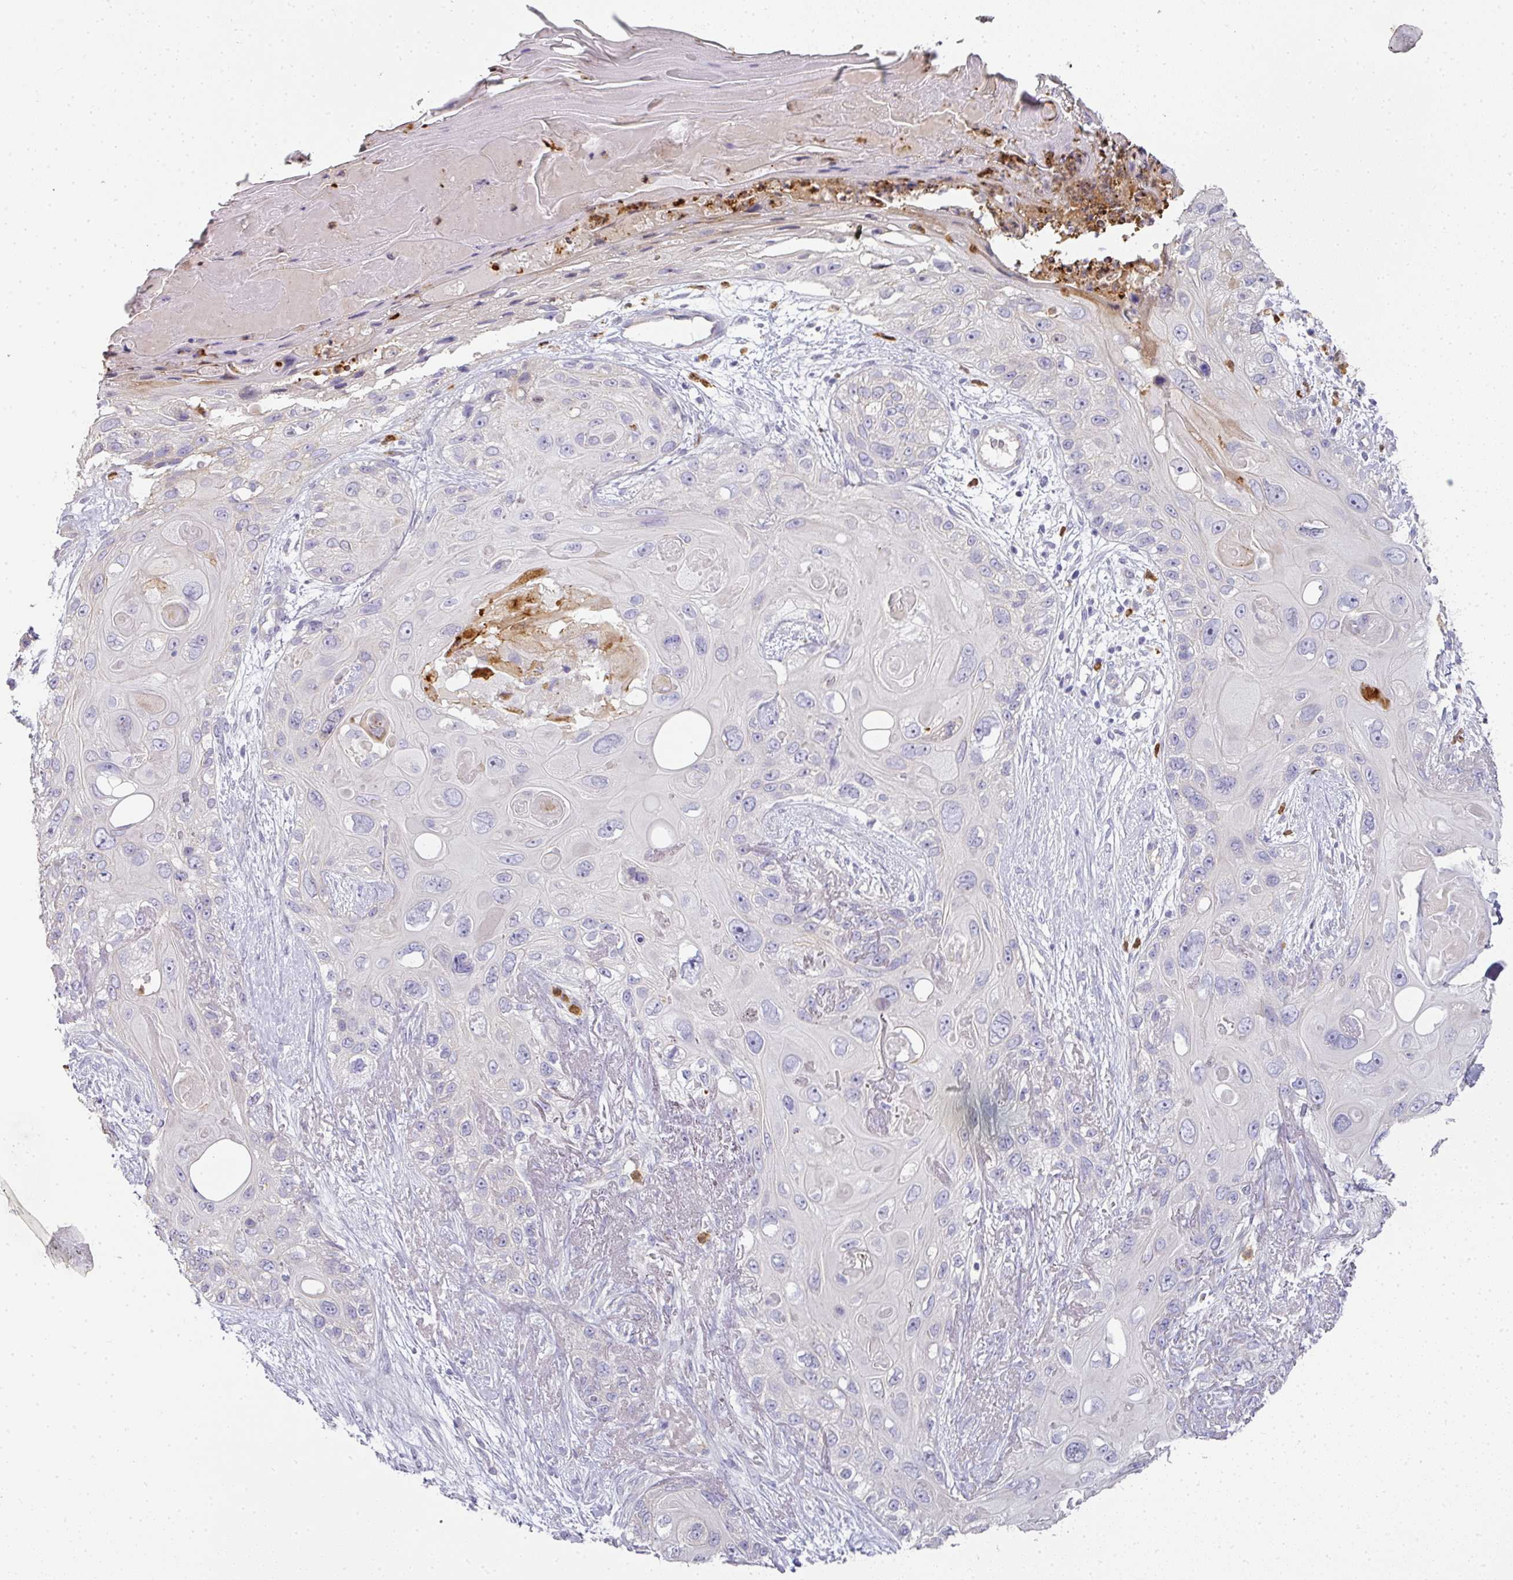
{"staining": {"intensity": "negative", "quantity": "none", "location": "none"}, "tissue": "skin cancer", "cell_type": "Tumor cells", "image_type": "cancer", "snomed": [{"axis": "morphology", "description": "Normal tissue, NOS"}, {"axis": "morphology", "description": "Squamous cell carcinoma, NOS"}, {"axis": "topography", "description": "Skin"}], "caption": "Tumor cells are negative for protein expression in human squamous cell carcinoma (skin).", "gene": "HHEX", "patient": {"sex": "male", "age": 72}}